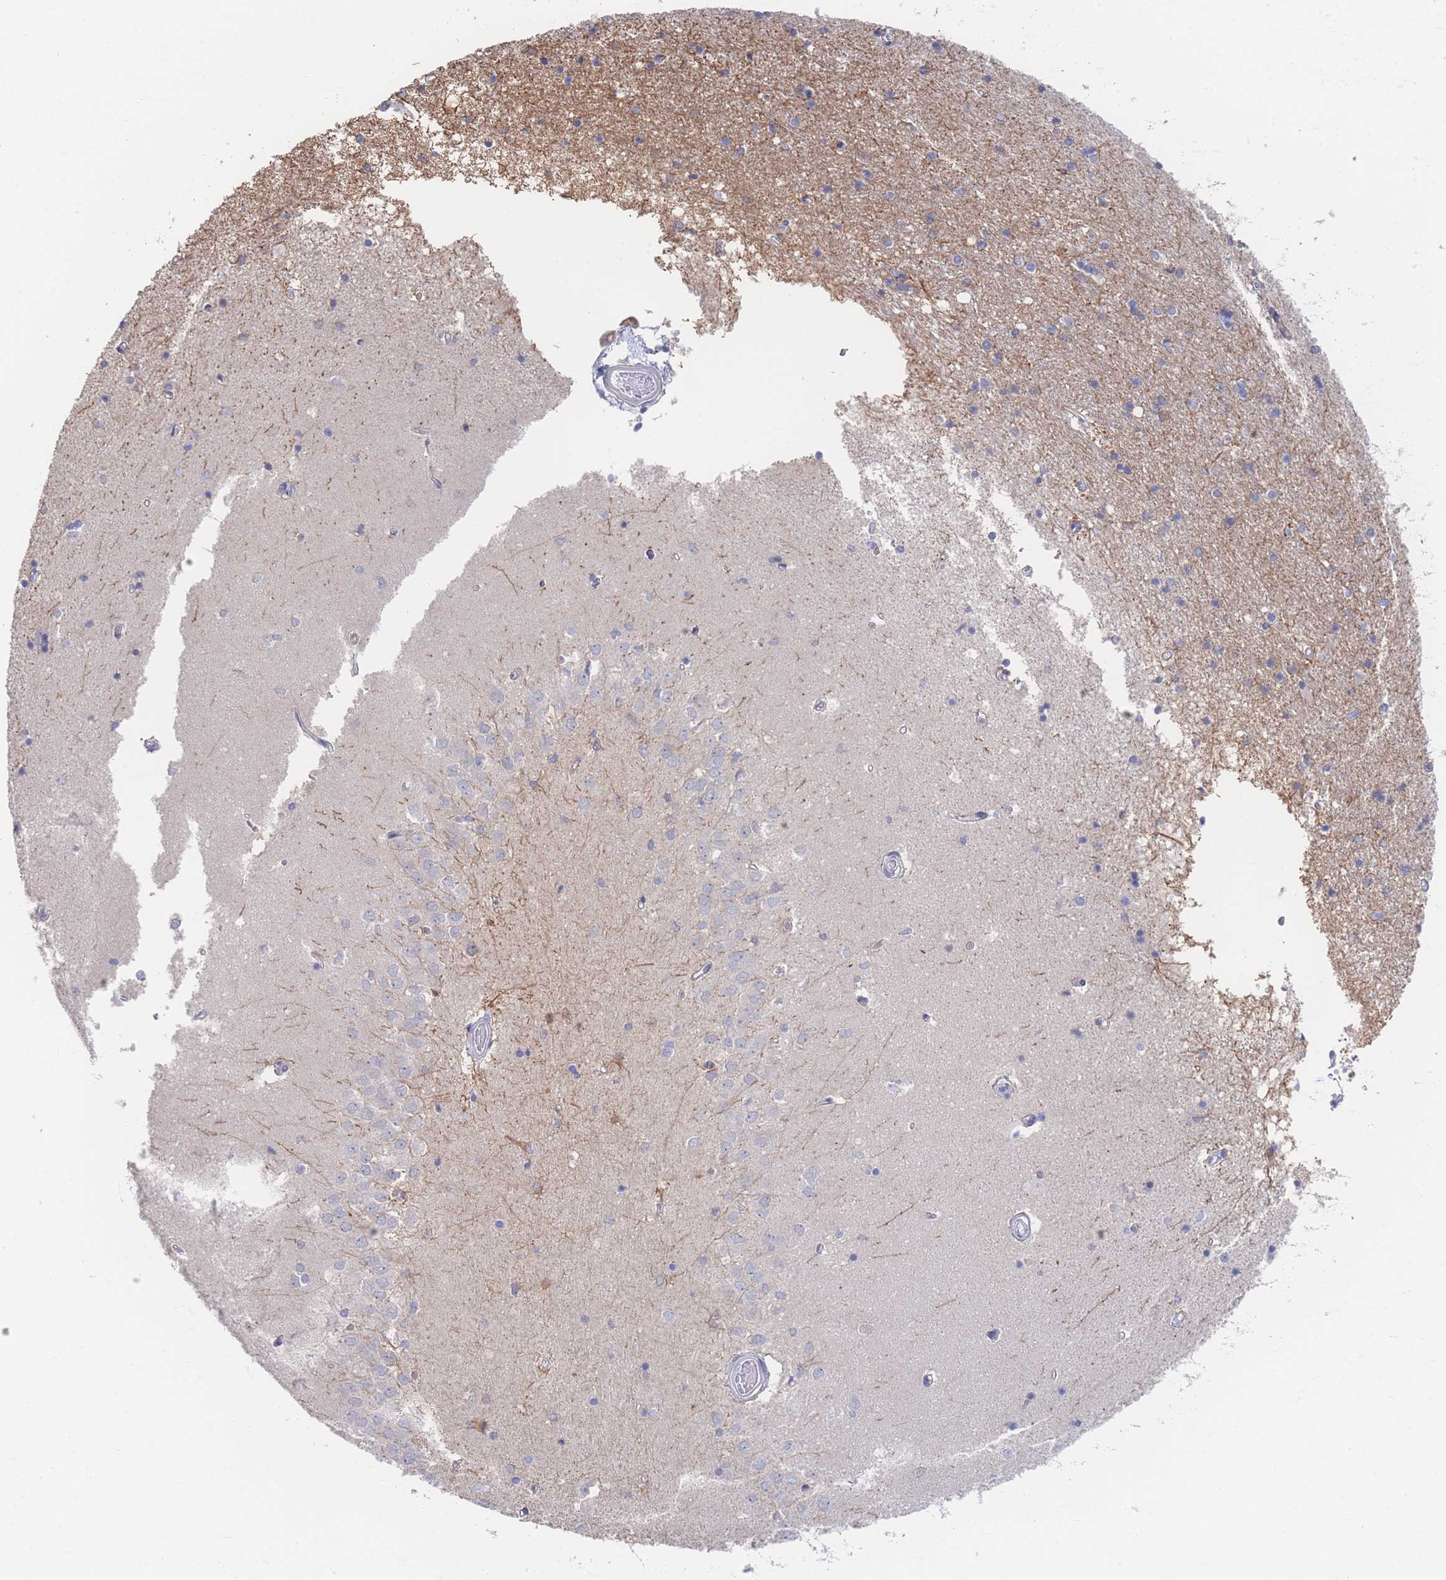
{"staining": {"intensity": "negative", "quantity": "none", "location": "none"}, "tissue": "hippocampus", "cell_type": "Glial cells", "image_type": "normal", "snomed": [{"axis": "morphology", "description": "Normal tissue, NOS"}, {"axis": "topography", "description": "Hippocampus"}], "caption": "DAB (3,3'-diaminobenzidine) immunohistochemical staining of benign human hippocampus demonstrates no significant positivity in glial cells.", "gene": "ZNF142", "patient": {"sex": "male", "age": 45}}